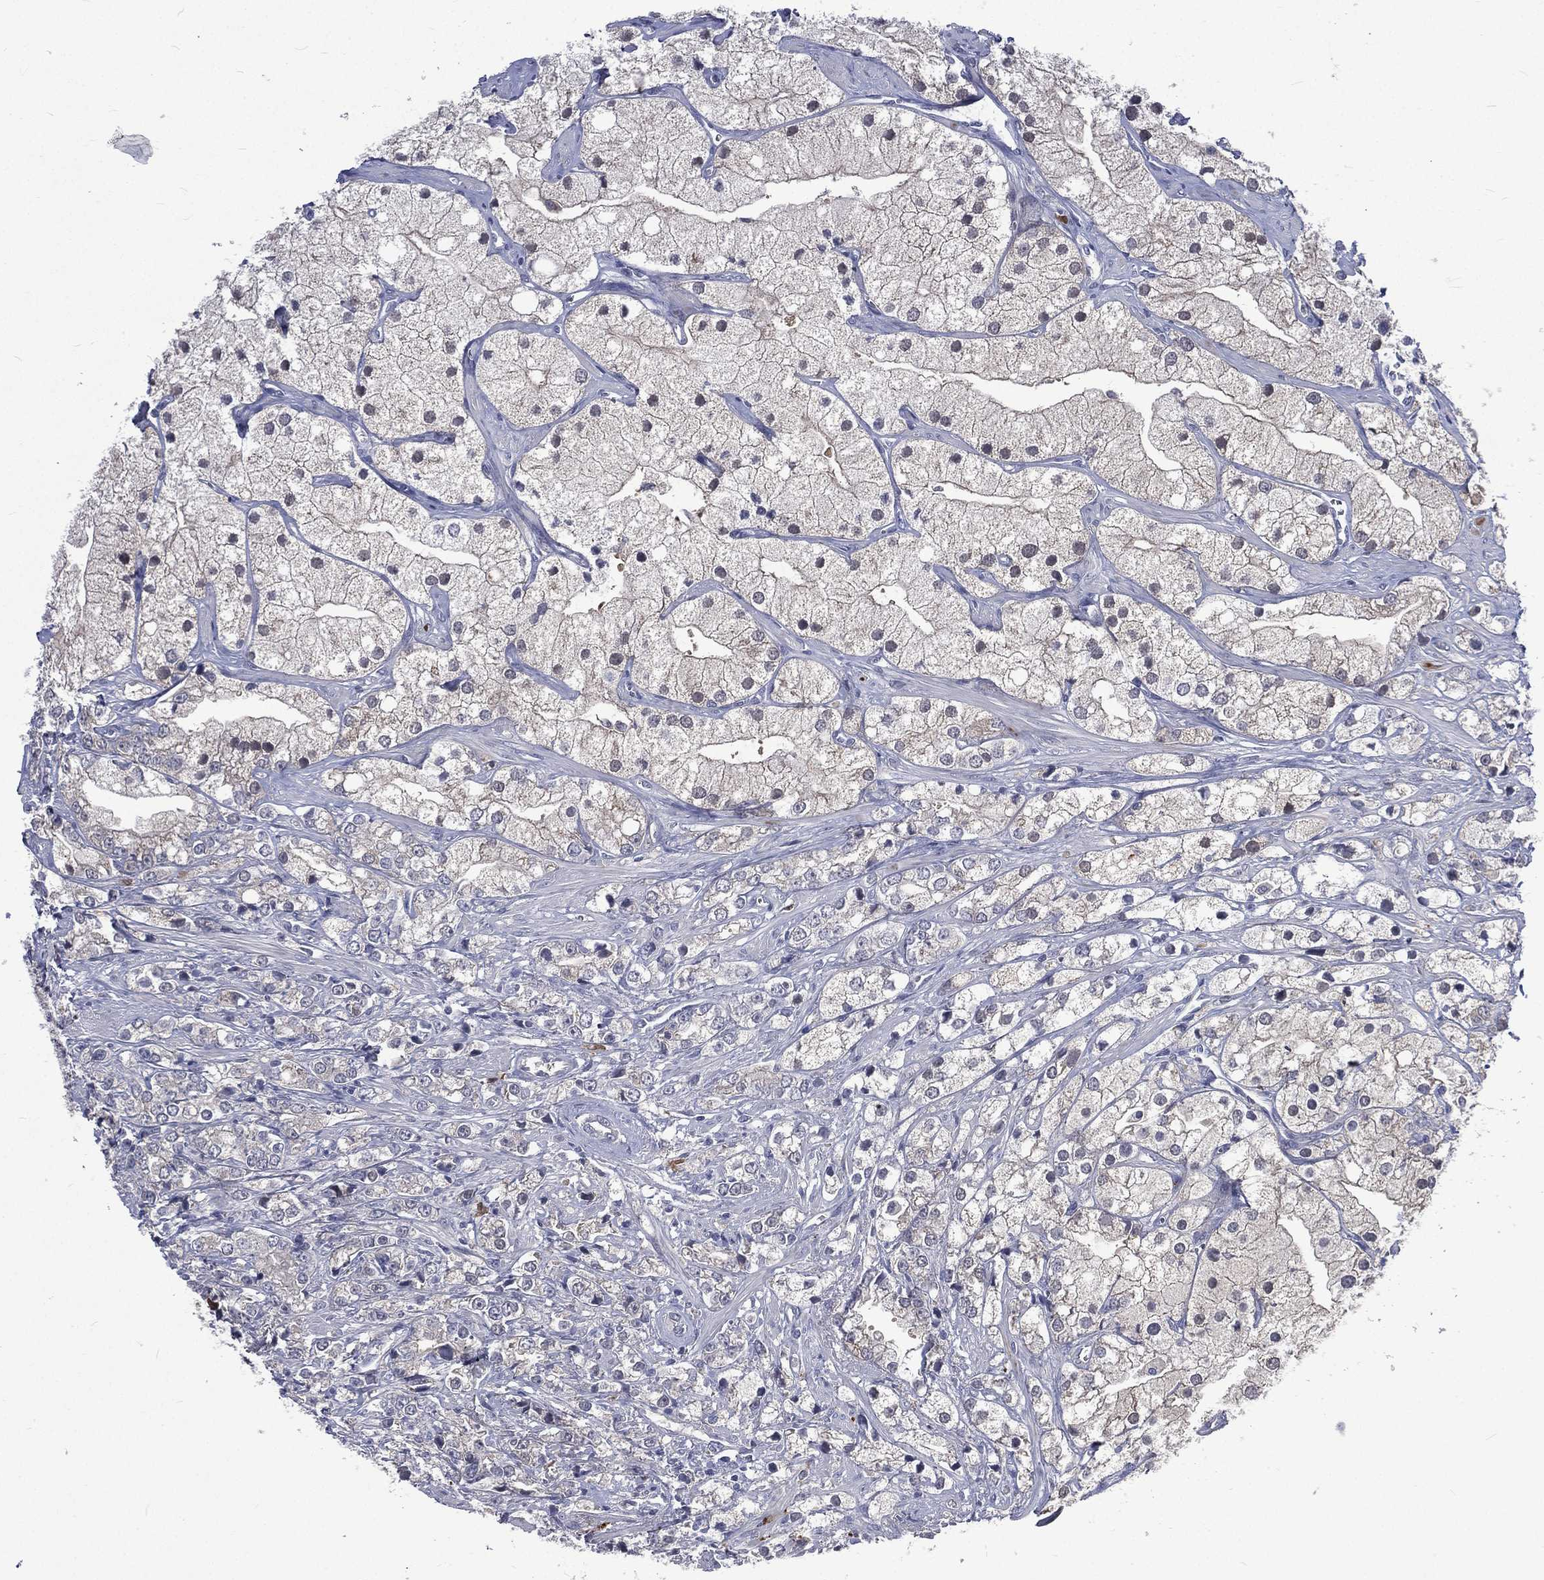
{"staining": {"intensity": "negative", "quantity": "none", "location": "none"}, "tissue": "prostate cancer", "cell_type": "Tumor cells", "image_type": "cancer", "snomed": [{"axis": "morphology", "description": "Adenocarcinoma, NOS"}, {"axis": "topography", "description": "Prostate and seminal vesicle, NOS"}, {"axis": "topography", "description": "Prostate"}], "caption": "This is an immunohistochemistry (IHC) micrograph of prostate cancer. There is no positivity in tumor cells.", "gene": "CA12", "patient": {"sex": "male", "age": 79}}